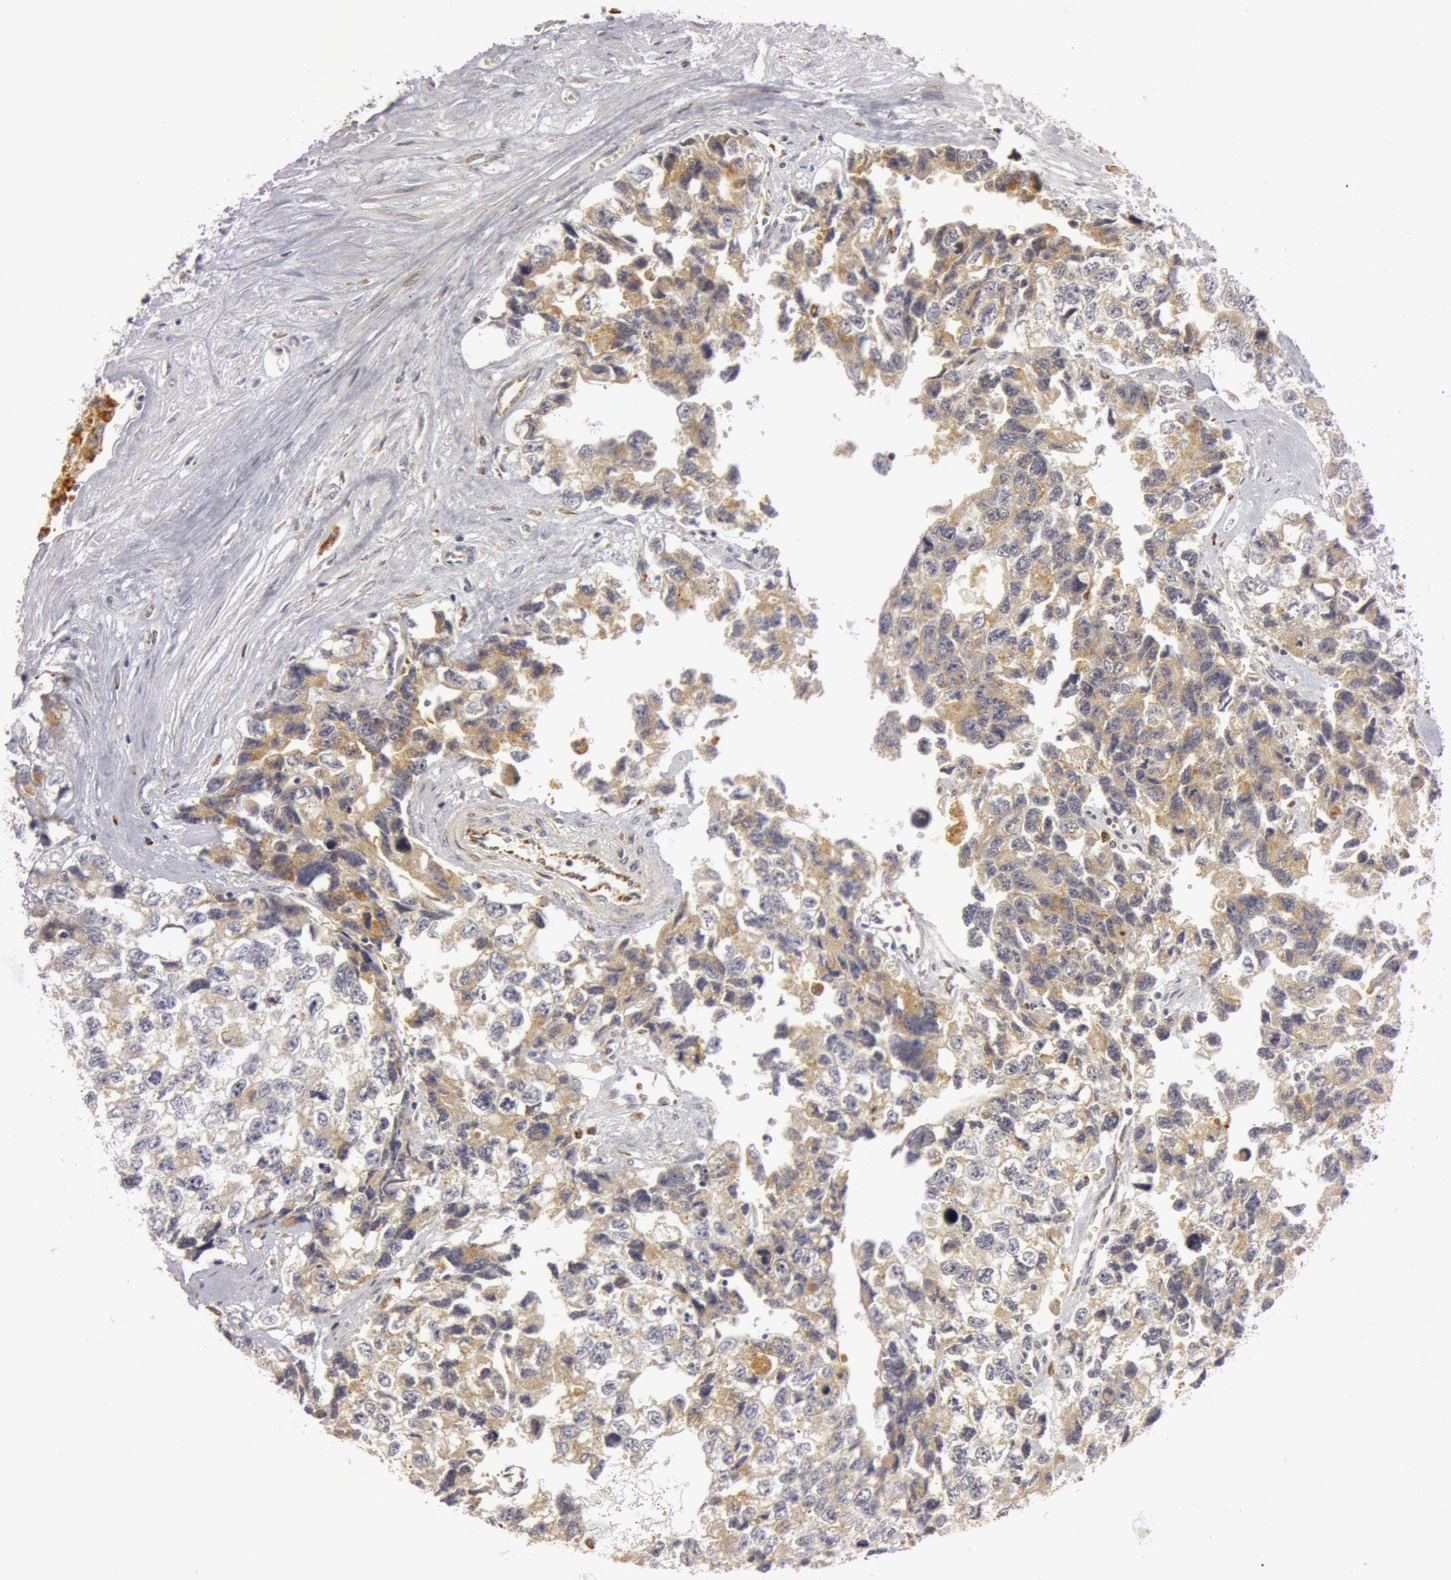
{"staining": {"intensity": "weak", "quantity": ">75%", "location": "cytoplasmic/membranous"}, "tissue": "testis cancer", "cell_type": "Tumor cells", "image_type": "cancer", "snomed": [{"axis": "morphology", "description": "Carcinoma, Embryonal, NOS"}, {"axis": "topography", "description": "Testis"}], "caption": "Immunohistochemical staining of testis cancer shows weak cytoplasmic/membranous protein expression in about >75% of tumor cells. (DAB (3,3'-diaminobenzidine) IHC, brown staining for protein, blue staining for nuclei).", "gene": "C7", "patient": {"sex": "male", "age": 31}}